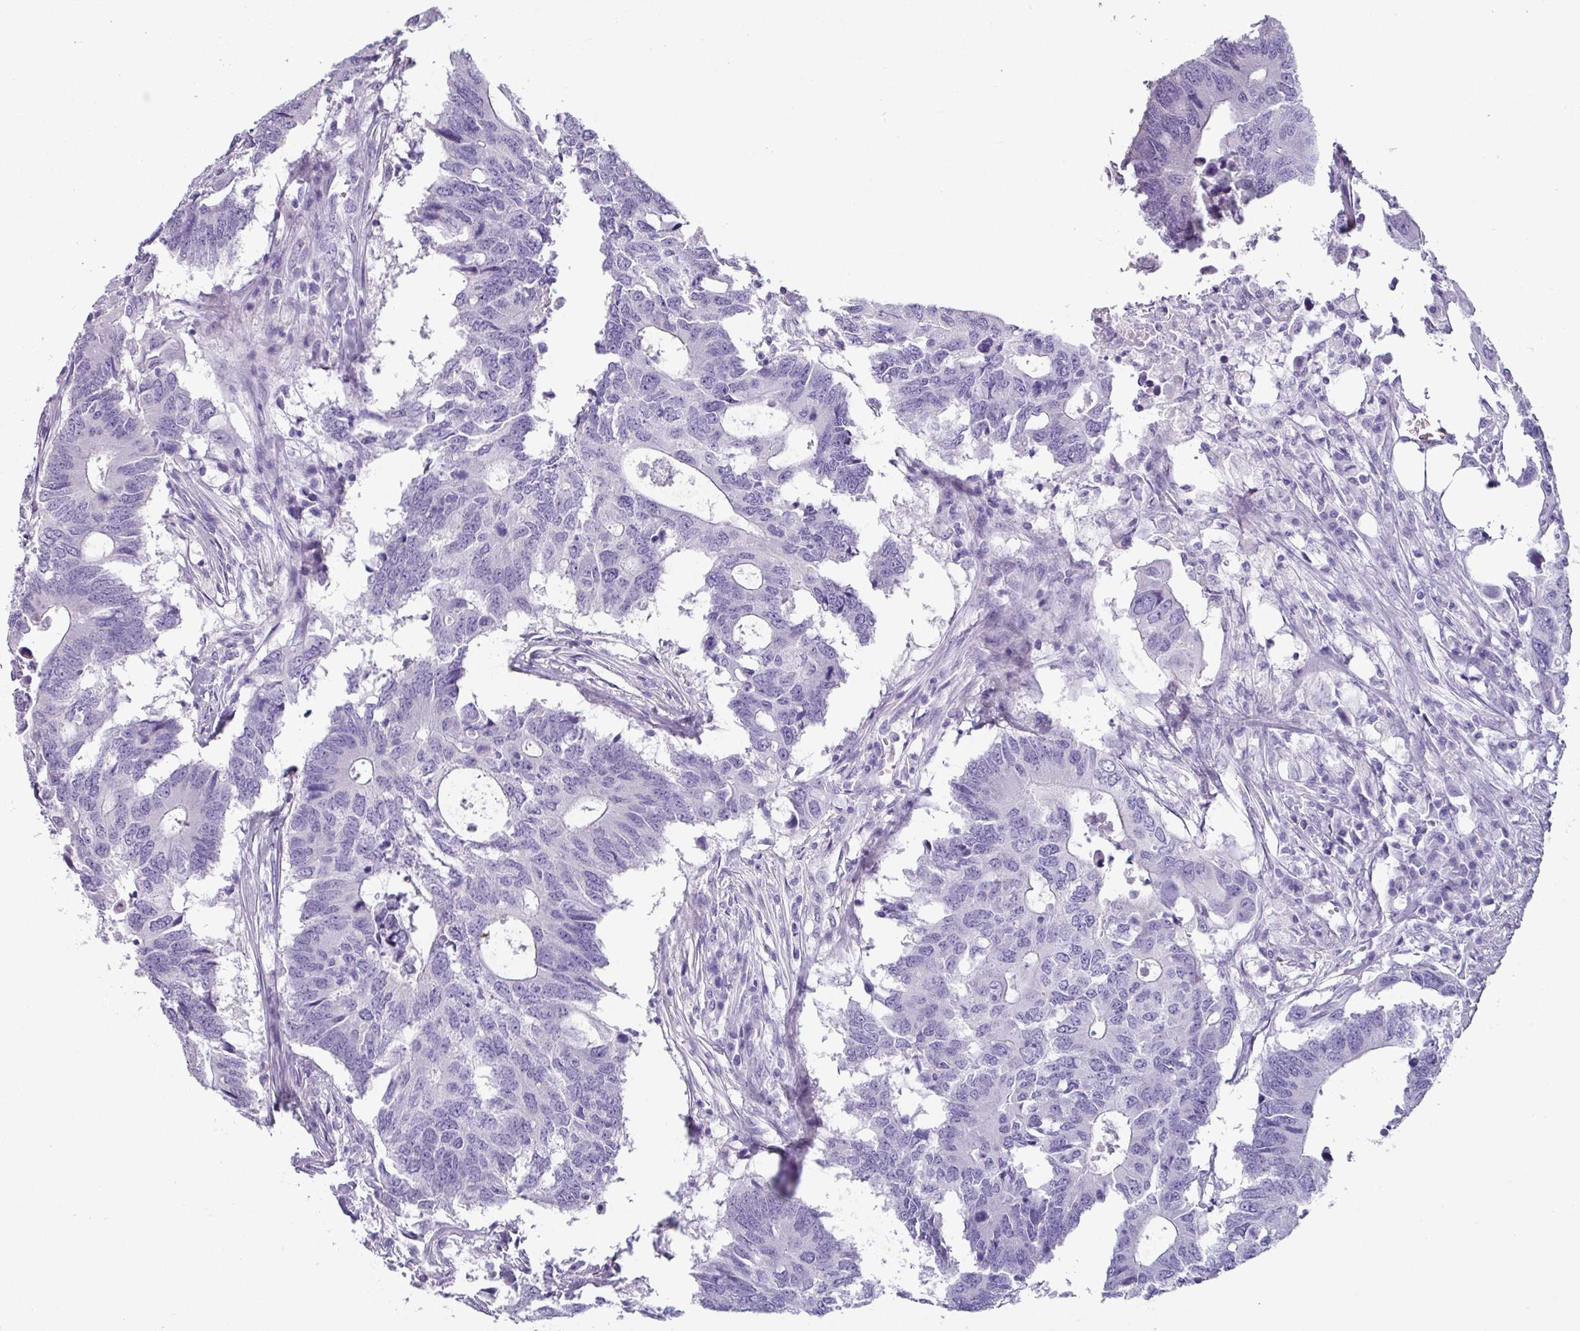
{"staining": {"intensity": "negative", "quantity": "none", "location": "none"}, "tissue": "colorectal cancer", "cell_type": "Tumor cells", "image_type": "cancer", "snomed": [{"axis": "morphology", "description": "Adenocarcinoma, NOS"}, {"axis": "topography", "description": "Colon"}], "caption": "DAB (3,3'-diaminobenzidine) immunohistochemical staining of colorectal adenocarcinoma exhibits no significant positivity in tumor cells.", "gene": "VCY1B", "patient": {"sex": "male", "age": 71}}